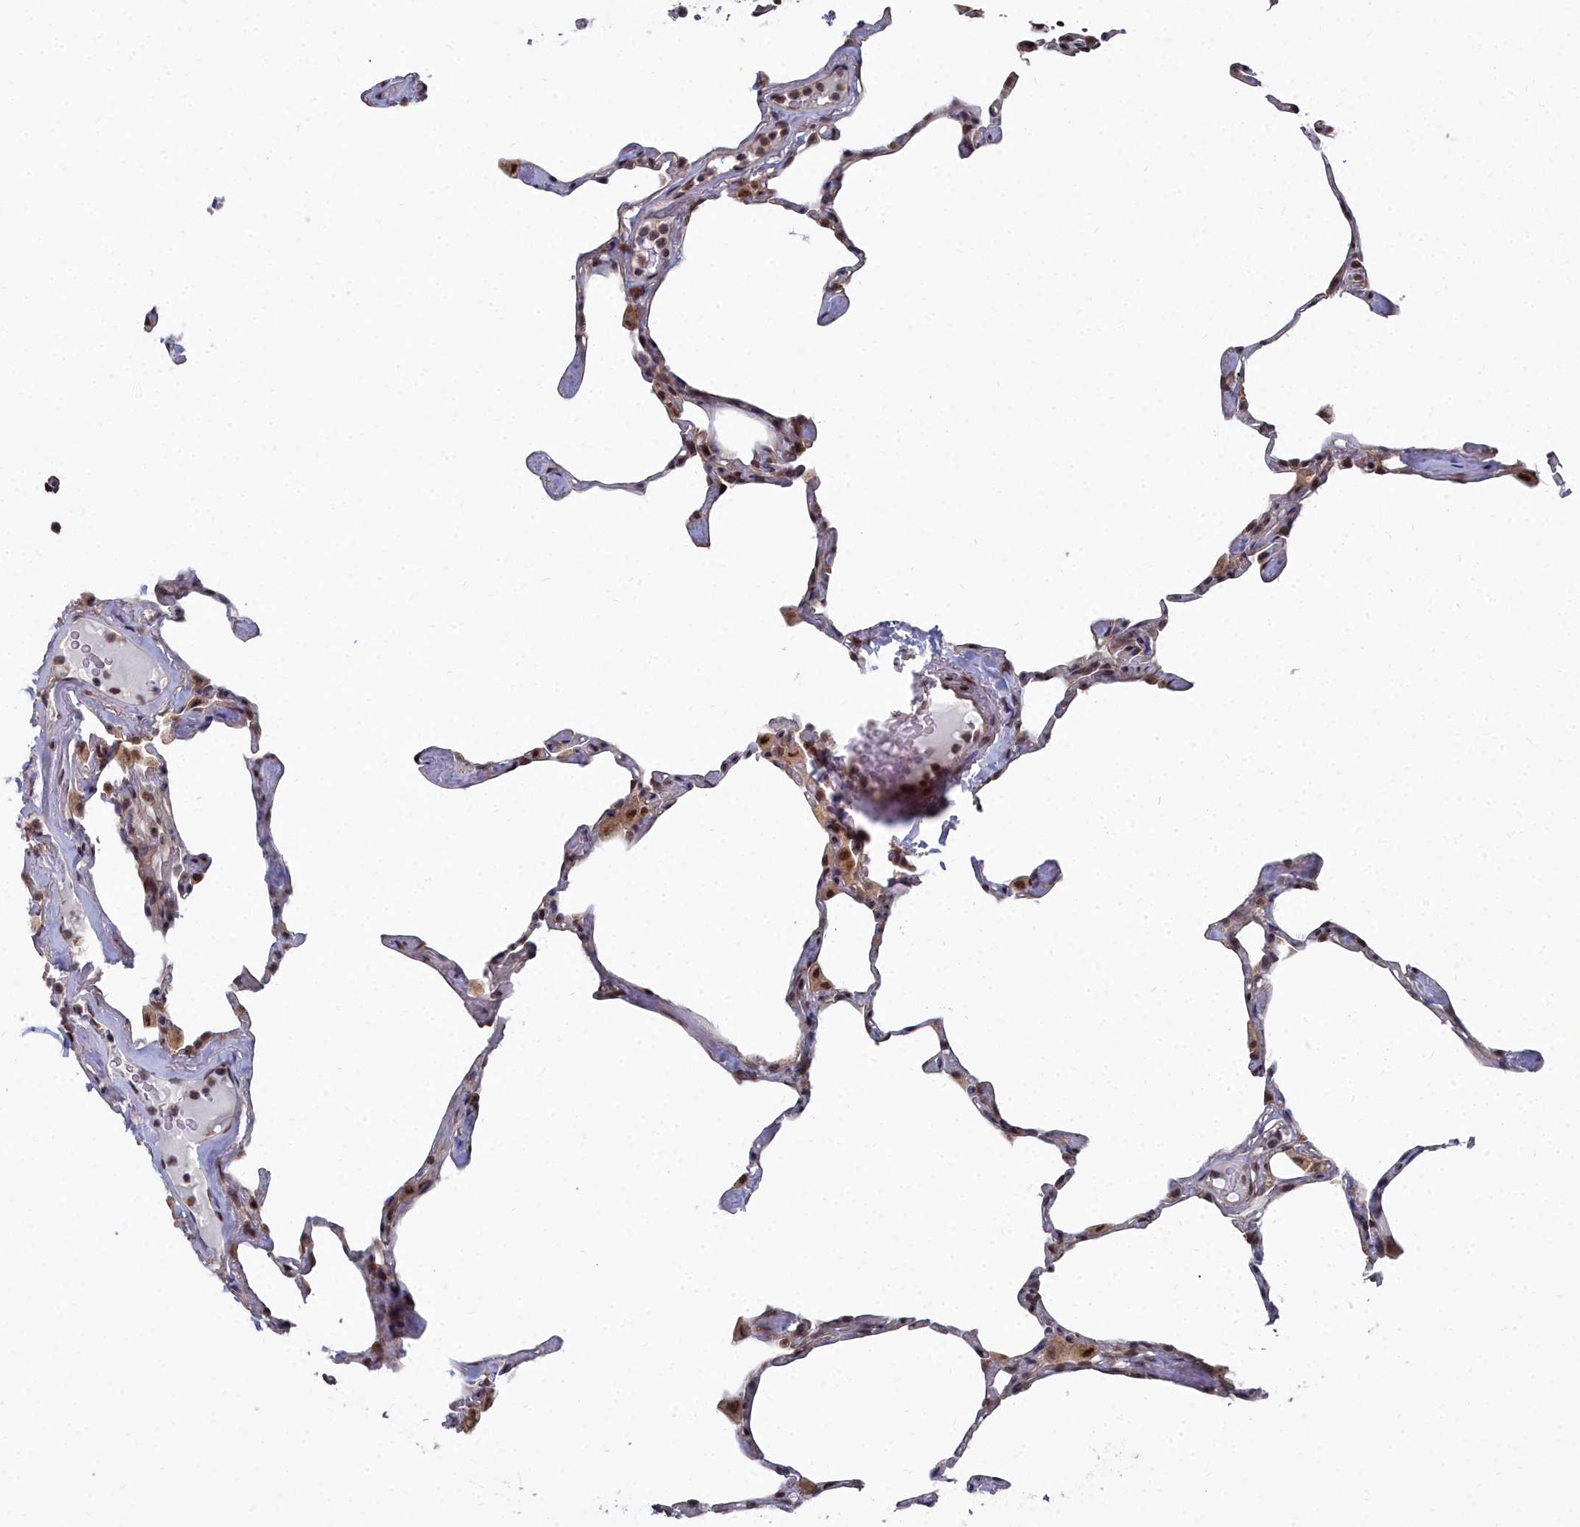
{"staining": {"intensity": "moderate", "quantity": "25%-75%", "location": "nuclear"}, "tissue": "lung", "cell_type": "Alveolar cells", "image_type": "normal", "snomed": [{"axis": "morphology", "description": "Normal tissue, NOS"}, {"axis": "topography", "description": "Lung"}], "caption": "Immunohistochemical staining of unremarkable lung exhibits 25%-75% levels of moderate nuclear protein staining in about 25%-75% of alveolar cells.", "gene": "RPS27A", "patient": {"sex": "male", "age": 65}}